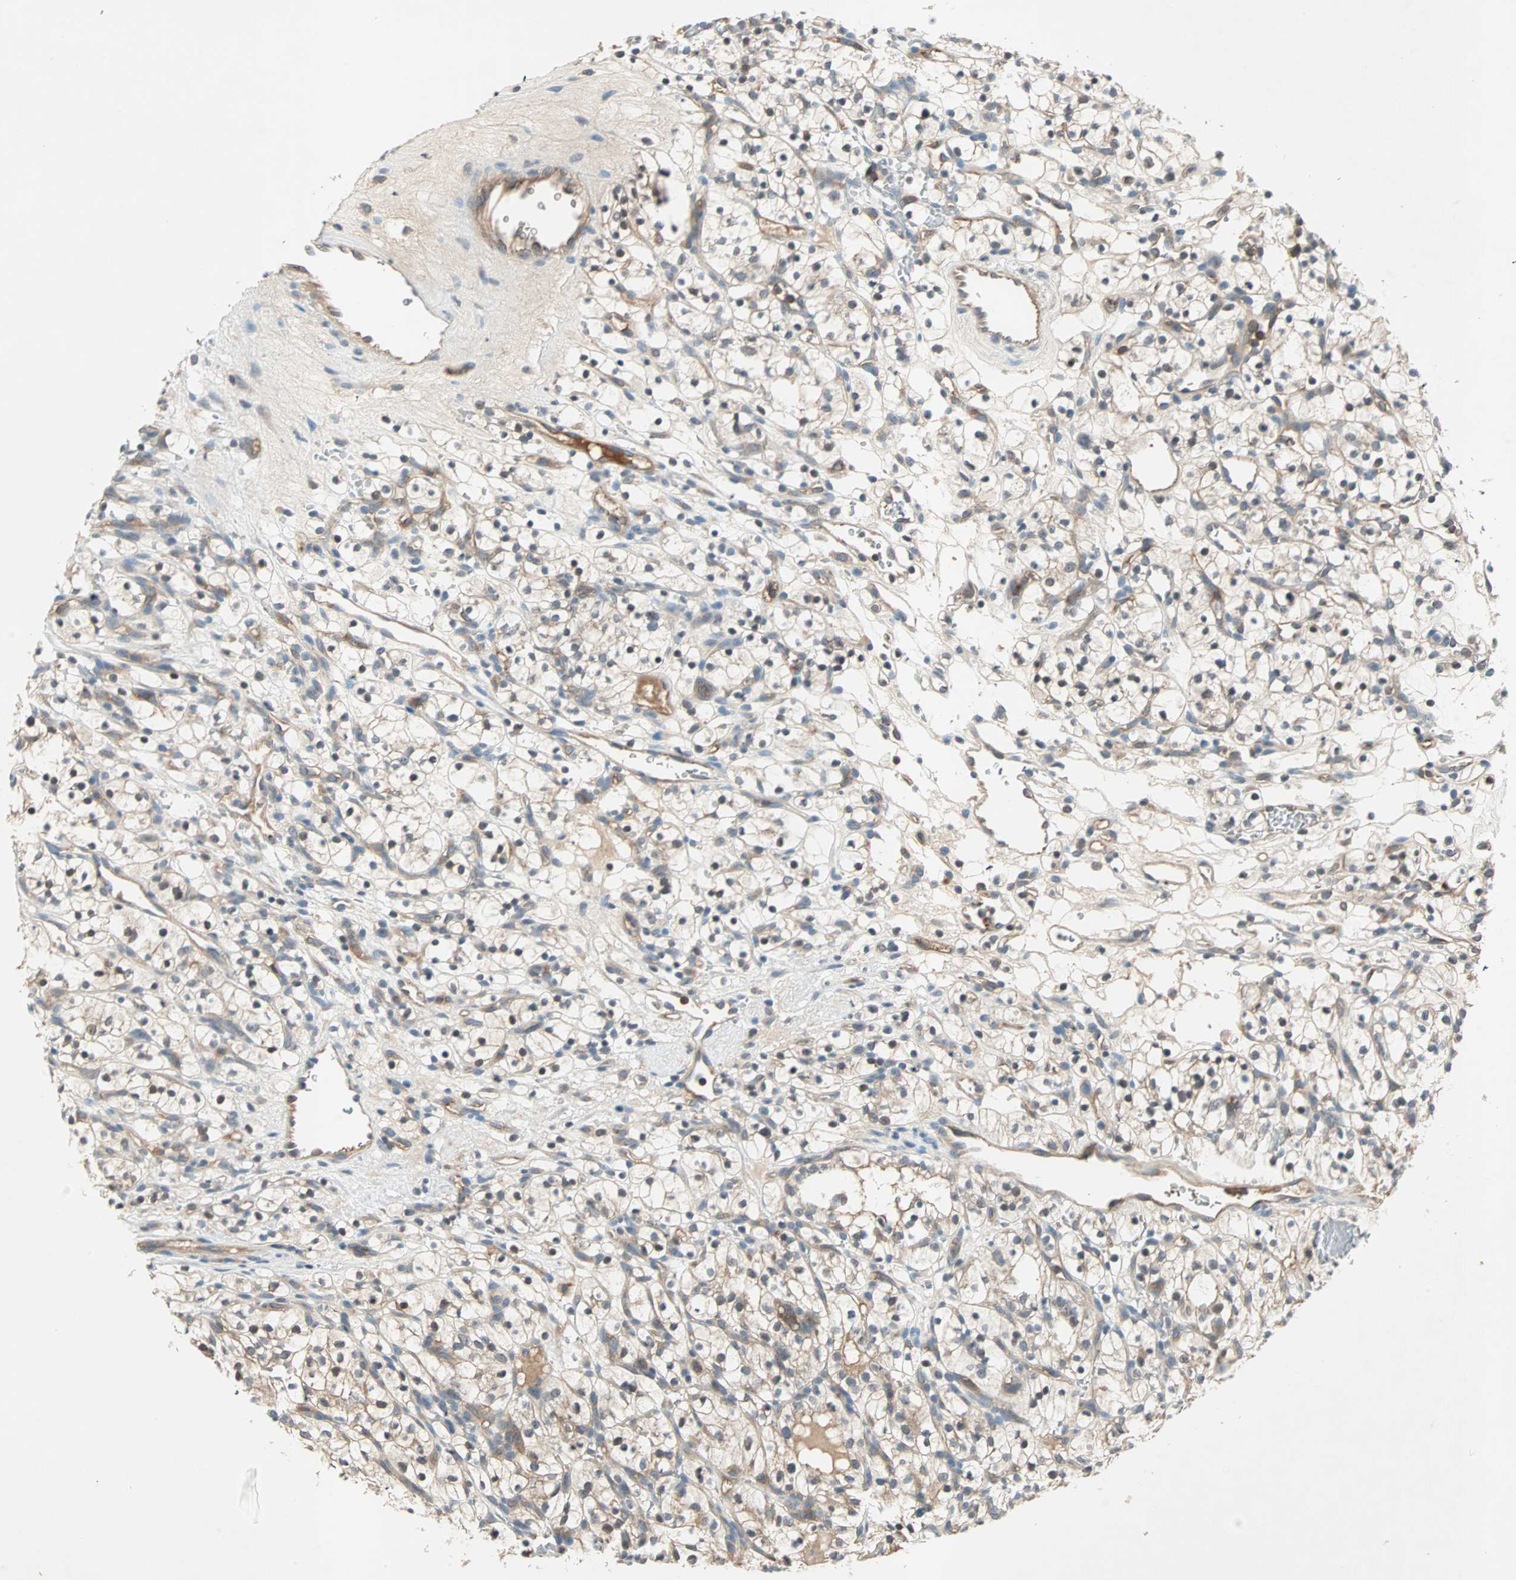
{"staining": {"intensity": "weak", "quantity": "25%-75%", "location": "cytoplasmic/membranous"}, "tissue": "renal cancer", "cell_type": "Tumor cells", "image_type": "cancer", "snomed": [{"axis": "morphology", "description": "Adenocarcinoma, NOS"}, {"axis": "topography", "description": "Kidney"}], "caption": "The micrograph shows immunohistochemical staining of adenocarcinoma (renal). There is weak cytoplasmic/membranous staining is seen in about 25%-75% of tumor cells.", "gene": "TEC", "patient": {"sex": "female", "age": 57}}